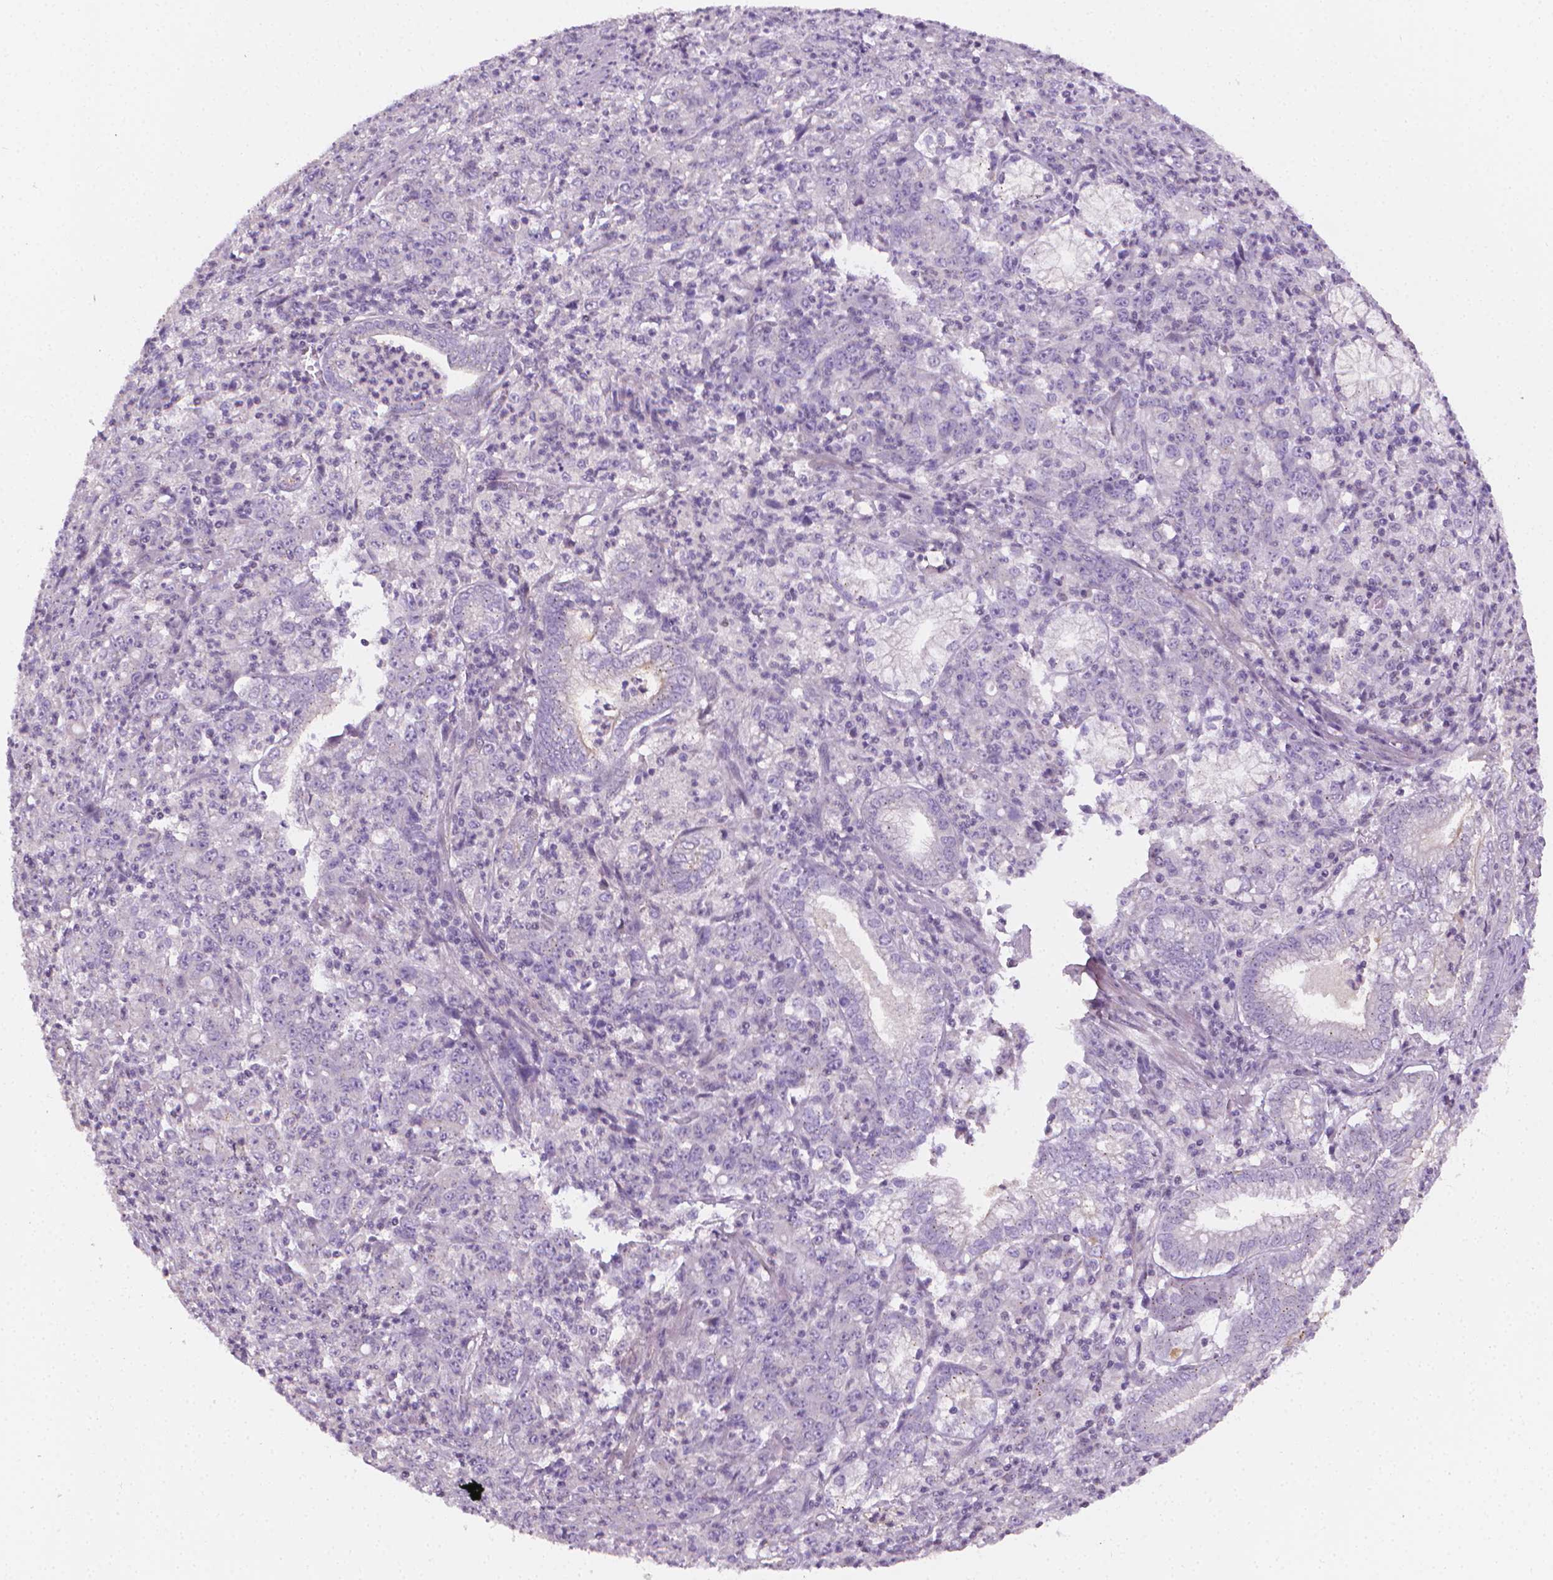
{"staining": {"intensity": "negative", "quantity": "none", "location": "none"}, "tissue": "stomach cancer", "cell_type": "Tumor cells", "image_type": "cancer", "snomed": [{"axis": "morphology", "description": "Adenocarcinoma, NOS"}, {"axis": "topography", "description": "Stomach, lower"}], "caption": "DAB immunohistochemical staining of human stomach cancer displays no significant positivity in tumor cells.", "gene": "NCAN", "patient": {"sex": "female", "age": 71}}